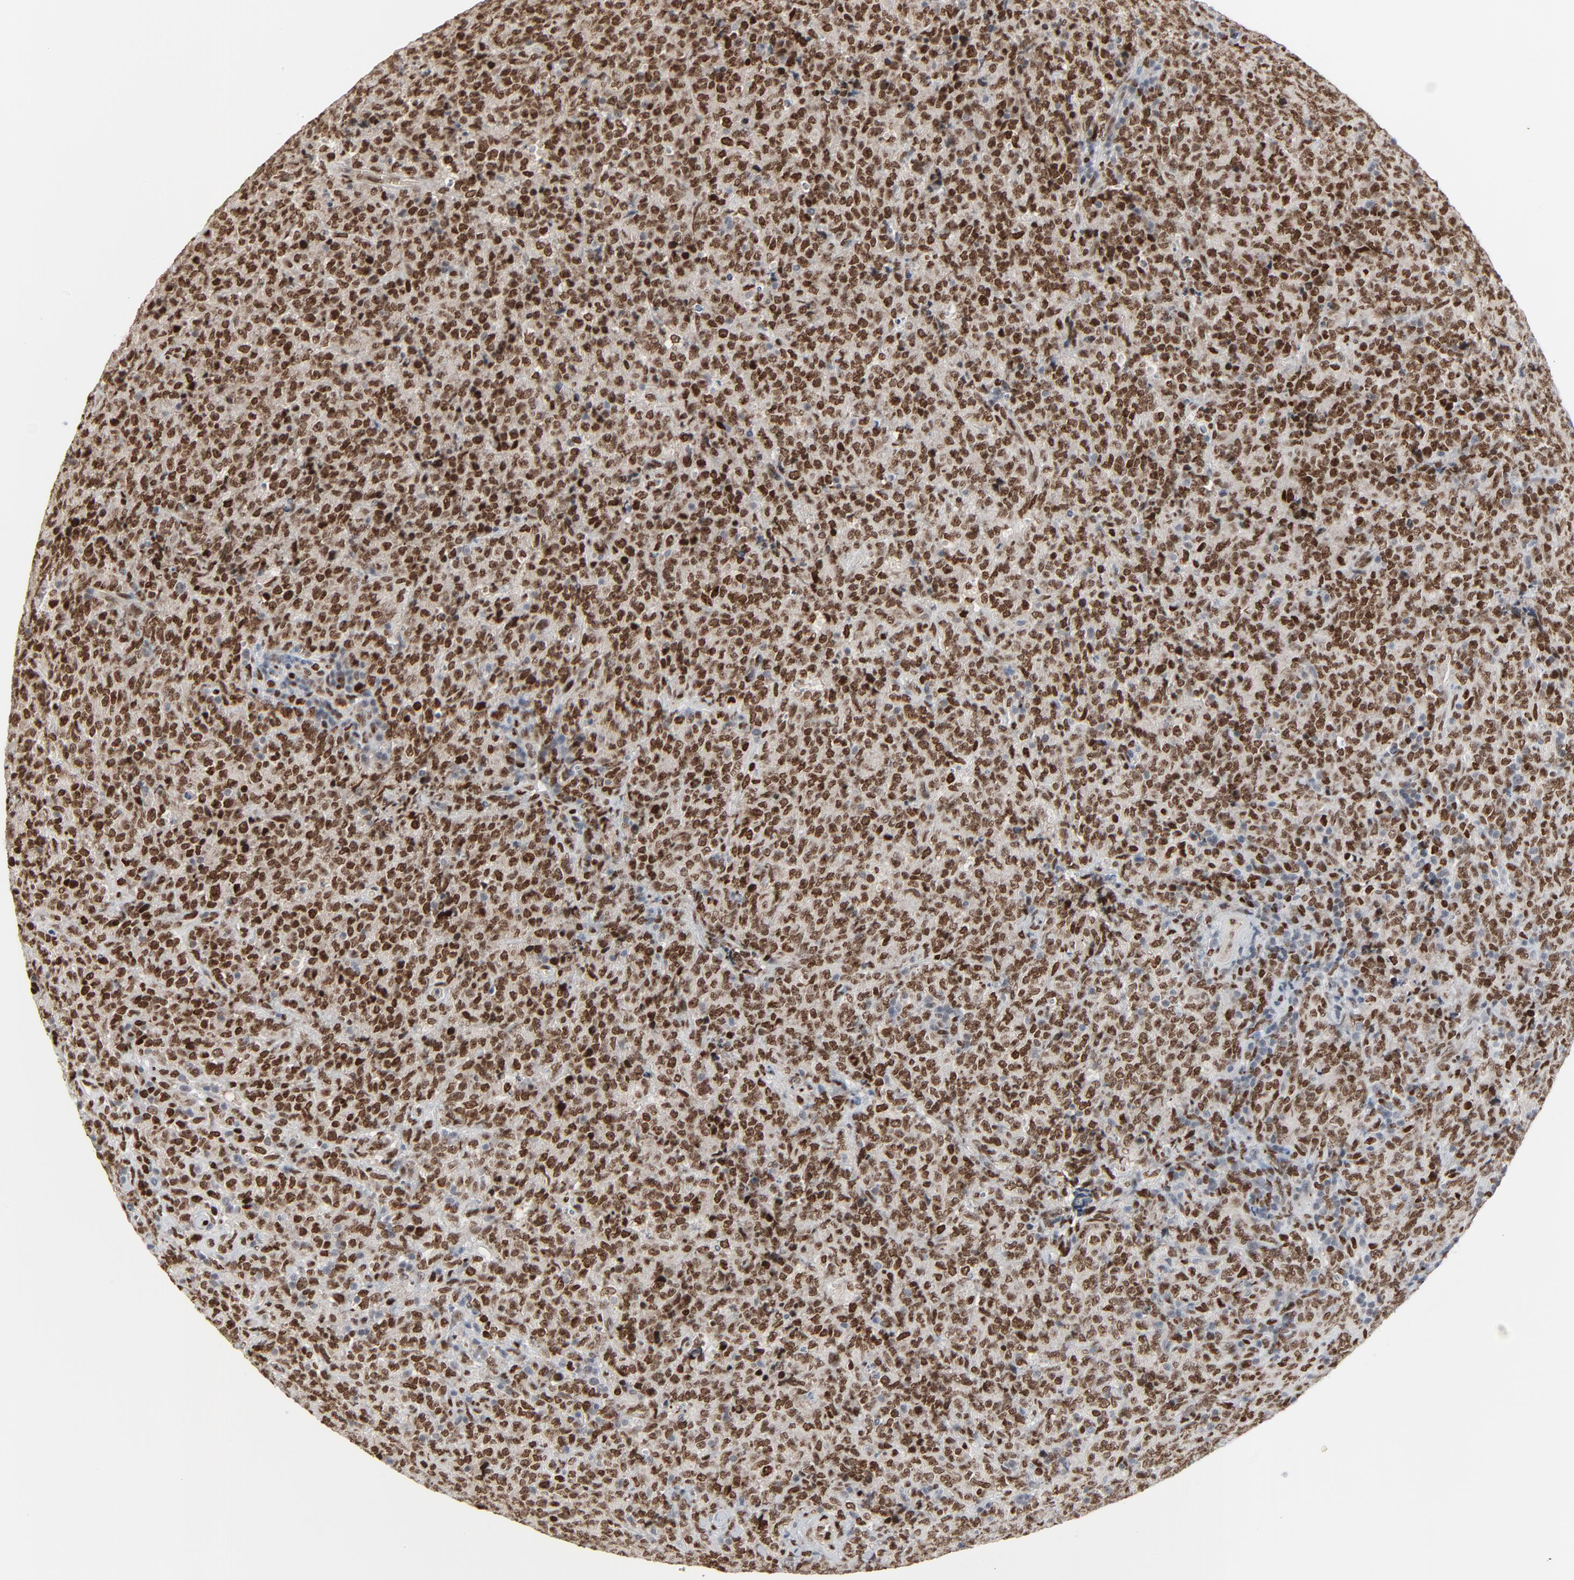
{"staining": {"intensity": "strong", "quantity": ">75%", "location": "nuclear"}, "tissue": "lymphoma", "cell_type": "Tumor cells", "image_type": "cancer", "snomed": [{"axis": "morphology", "description": "Malignant lymphoma, non-Hodgkin's type, High grade"}, {"axis": "topography", "description": "Tonsil"}], "caption": "Lymphoma was stained to show a protein in brown. There is high levels of strong nuclear positivity in about >75% of tumor cells. The staining is performed using DAB brown chromogen to label protein expression. The nuclei are counter-stained blue using hematoxylin.", "gene": "CUX1", "patient": {"sex": "female", "age": 36}}